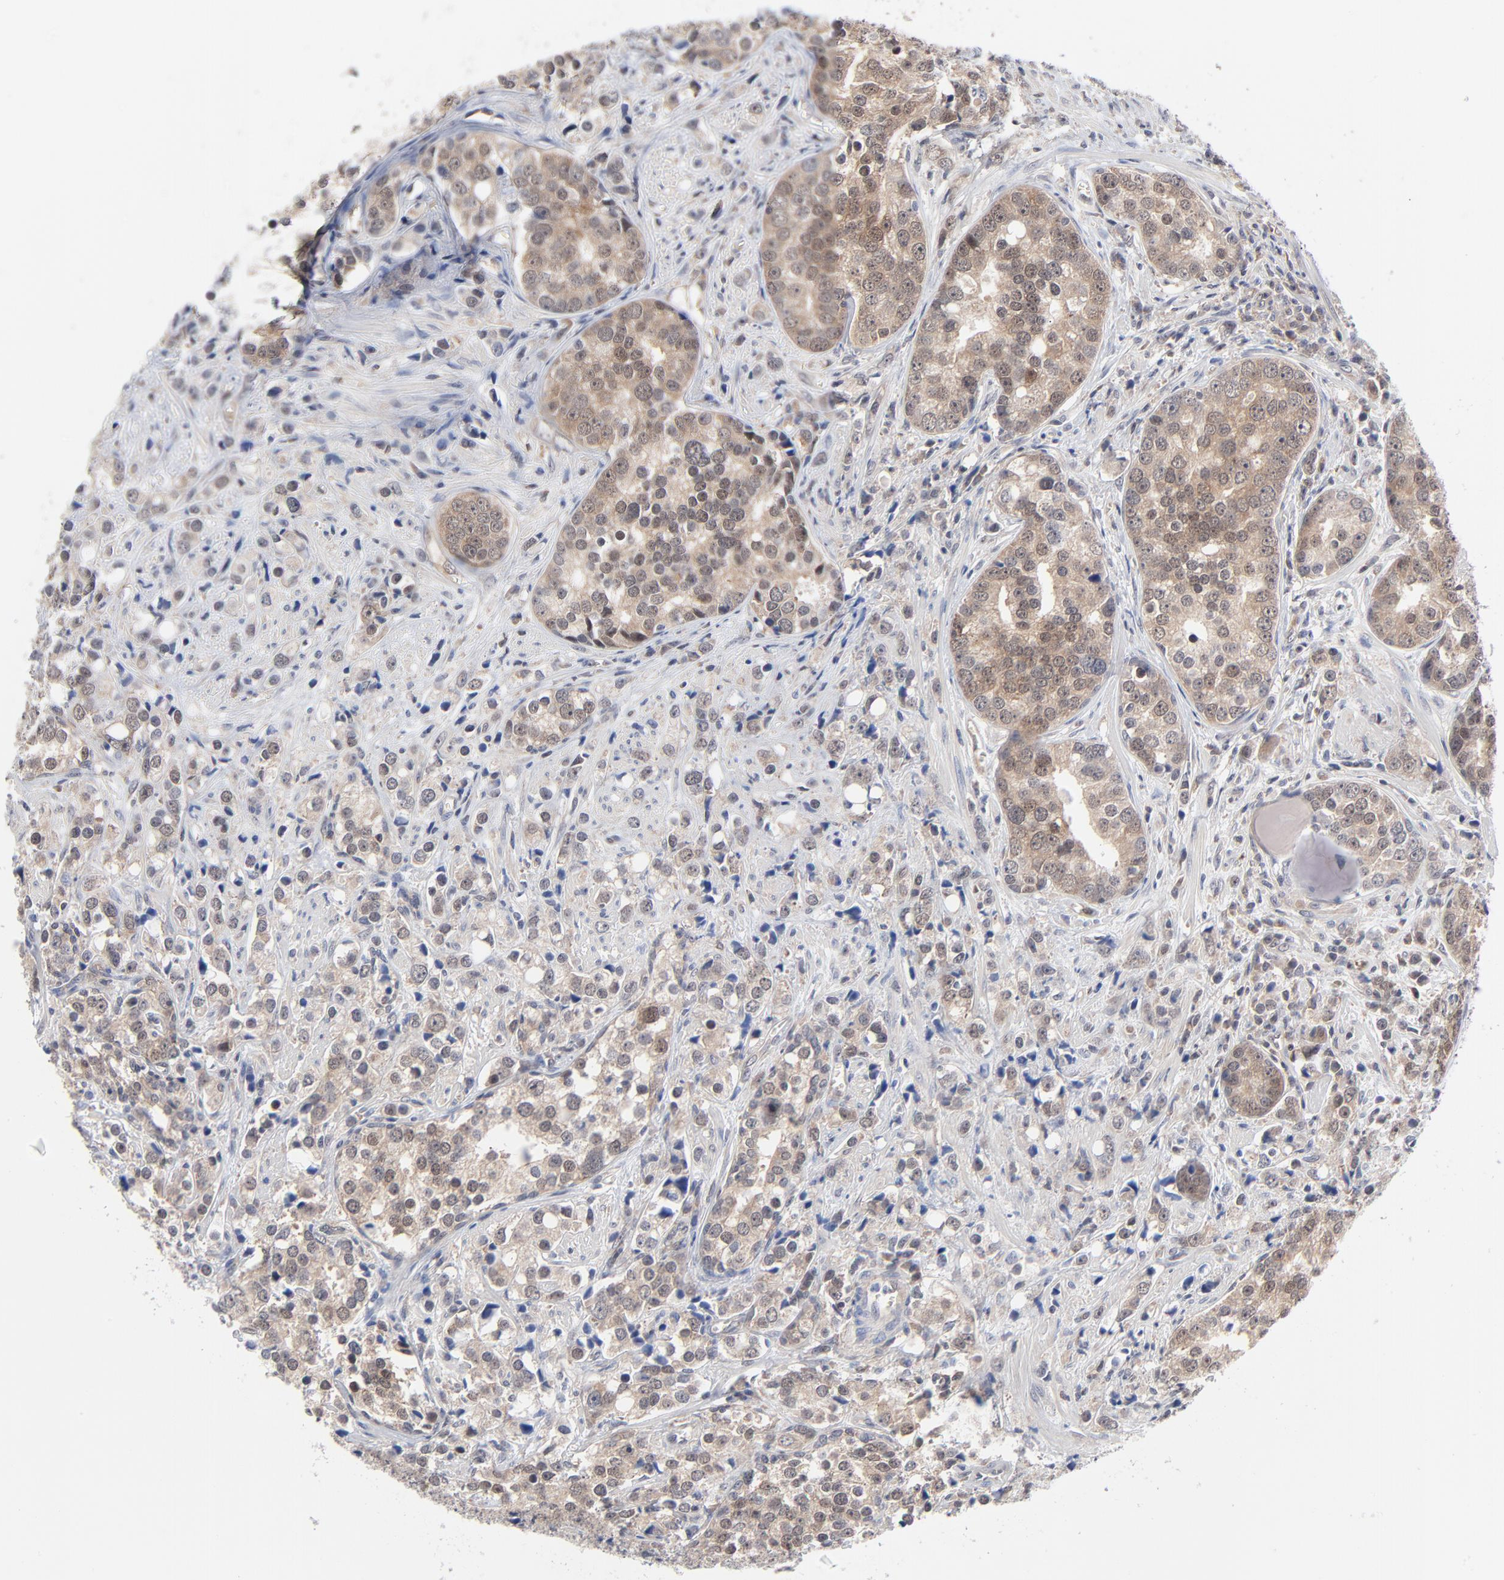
{"staining": {"intensity": "weak", "quantity": ">75%", "location": "cytoplasmic/membranous"}, "tissue": "prostate cancer", "cell_type": "Tumor cells", "image_type": "cancer", "snomed": [{"axis": "morphology", "description": "Adenocarcinoma, High grade"}, {"axis": "topography", "description": "Prostate"}], "caption": "Weak cytoplasmic/membranous positivity is seen in approximately >75% of tumor cells in high-grade adenocarcinoma (prostate).", "gene": "RPS6KB1", "patient": {"sex": "male", "age": 71}}